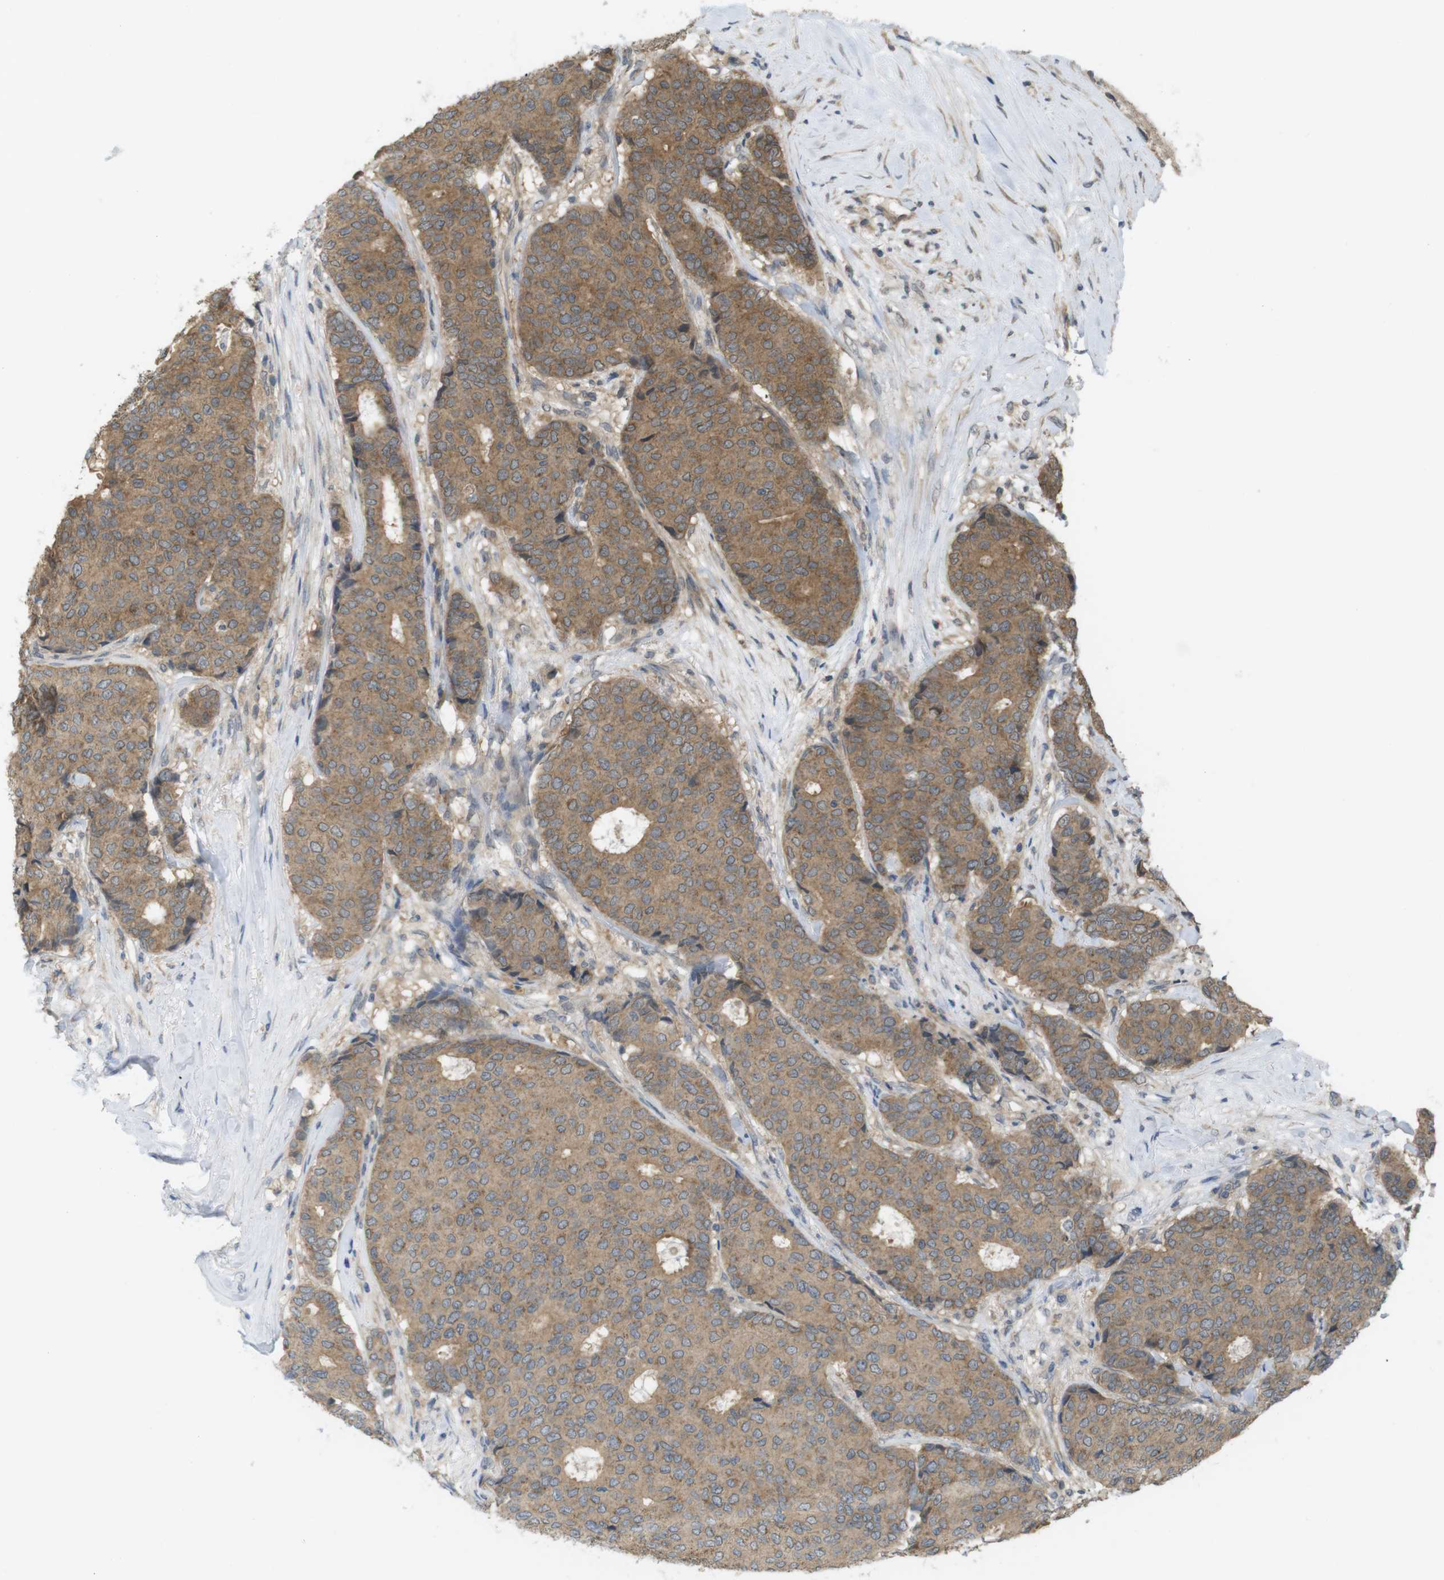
{"staining": {"intensity": "moderate", "quantity": ">75%", "location": "cytoplasmic/membranous"}, "tissue": "breast cancer", "cell_type": "Tumor cells", "image_type": "cancer", "snomed": [{"axis": "morphology", "description": "Duct carcinoma"}, {"axis": "topography", "description": "Breast"}], "caption": "High-power microscopy captured an immunohistochemistry photomicrograph of invasive ductal carcinoma (breast), revealing moderate cytoplasmic/membranous positivity in approximately >75% of tumor cells.", "gene": "RNF130", "patient": {"sex": "female", "age": 75}}